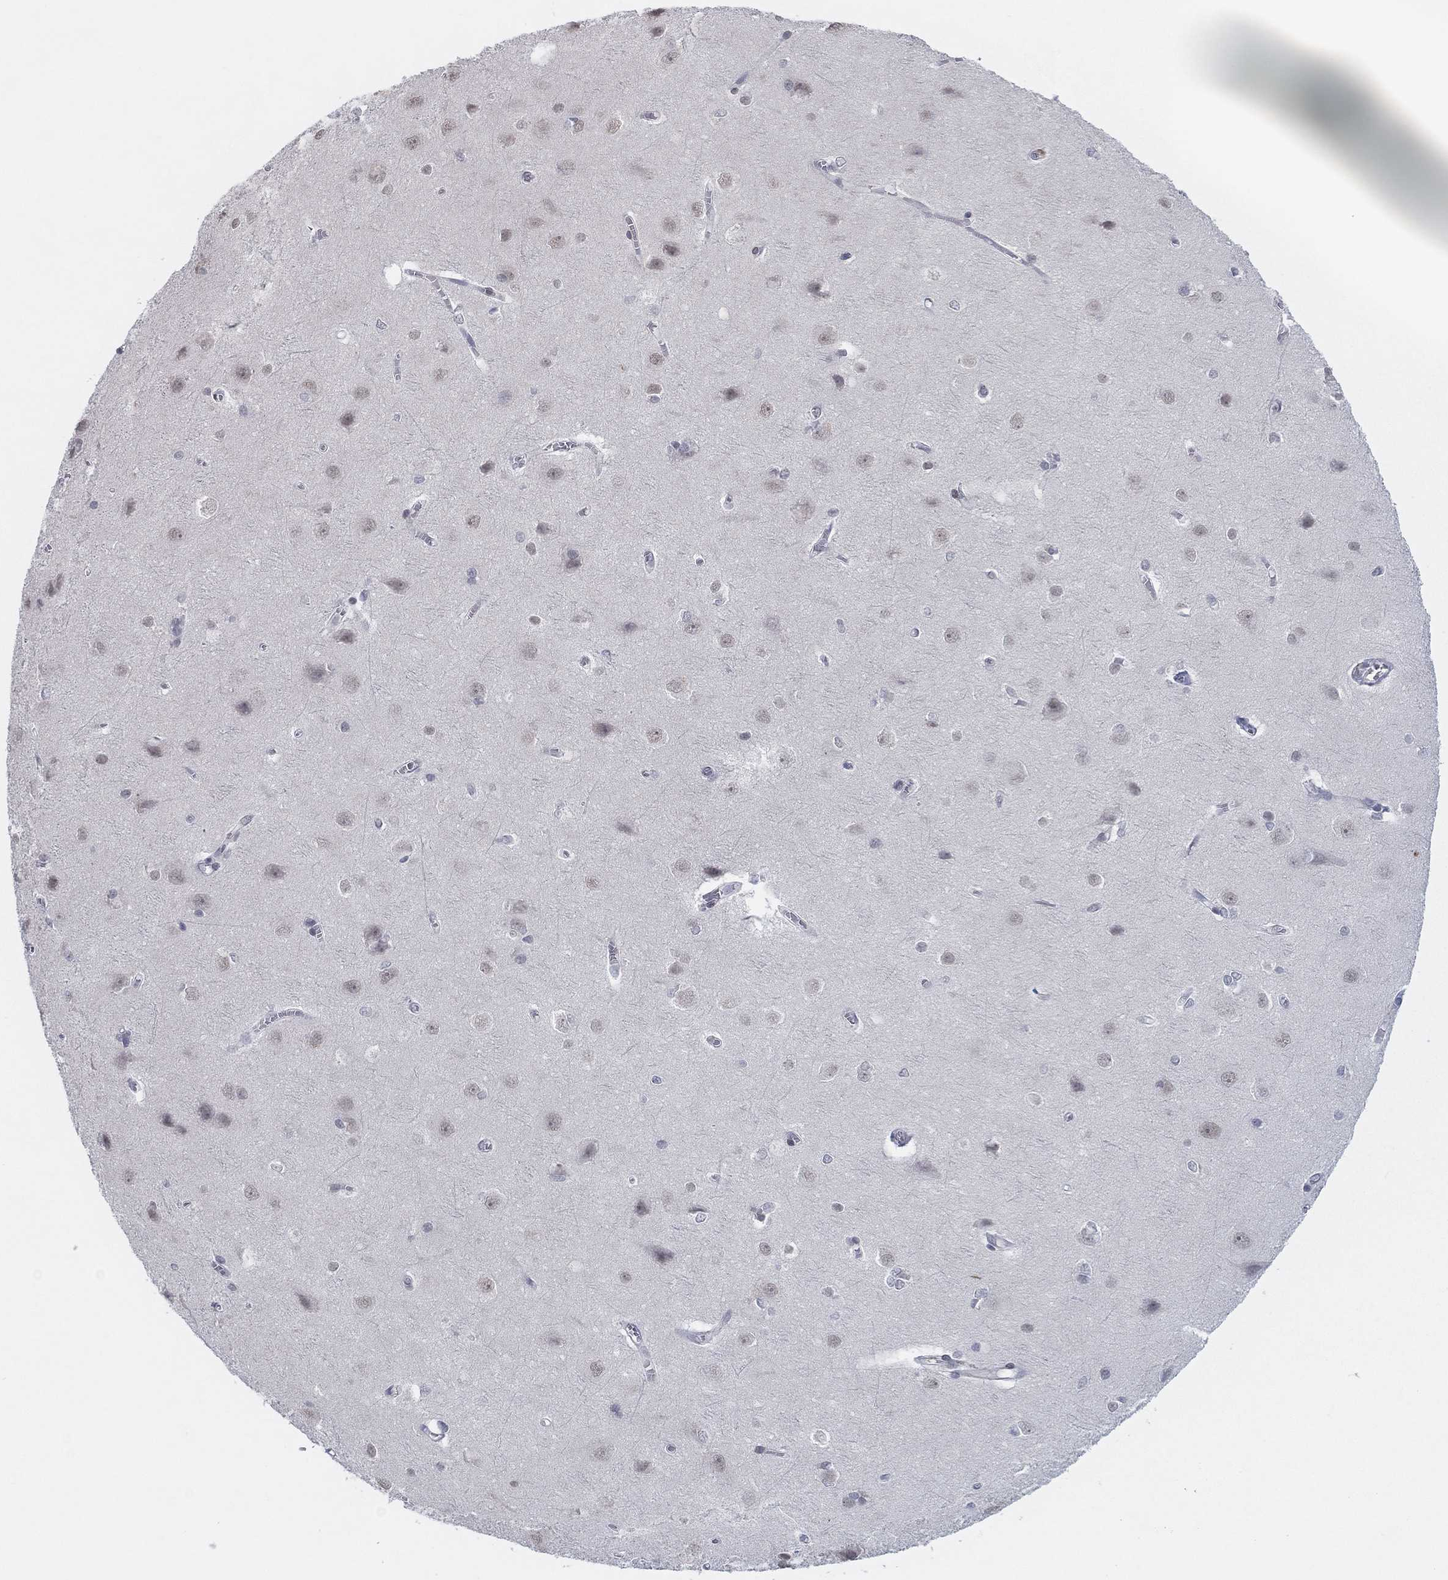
{"staining": {"intensity": "negative", "quantity": "none", "location": "none"}, "tissue": "cerebral cortex", "cell_type": "Endothelial cells", "image_type": "normal", "snomed": [{"axis": "morphology", "description": "Normal tissue, NOS"}, {"axis": "topography", "description": "Cerebral cortex"}], "caption": "This is a micrograph of immunohistochemistry (IHC) staining of unremarkable cerebral cortex, which shows no expression in endothelial cells. Nuclei are stained in blue.", "gene": "SLC22A2", "patient": {"sex": "male", "age": 37}}